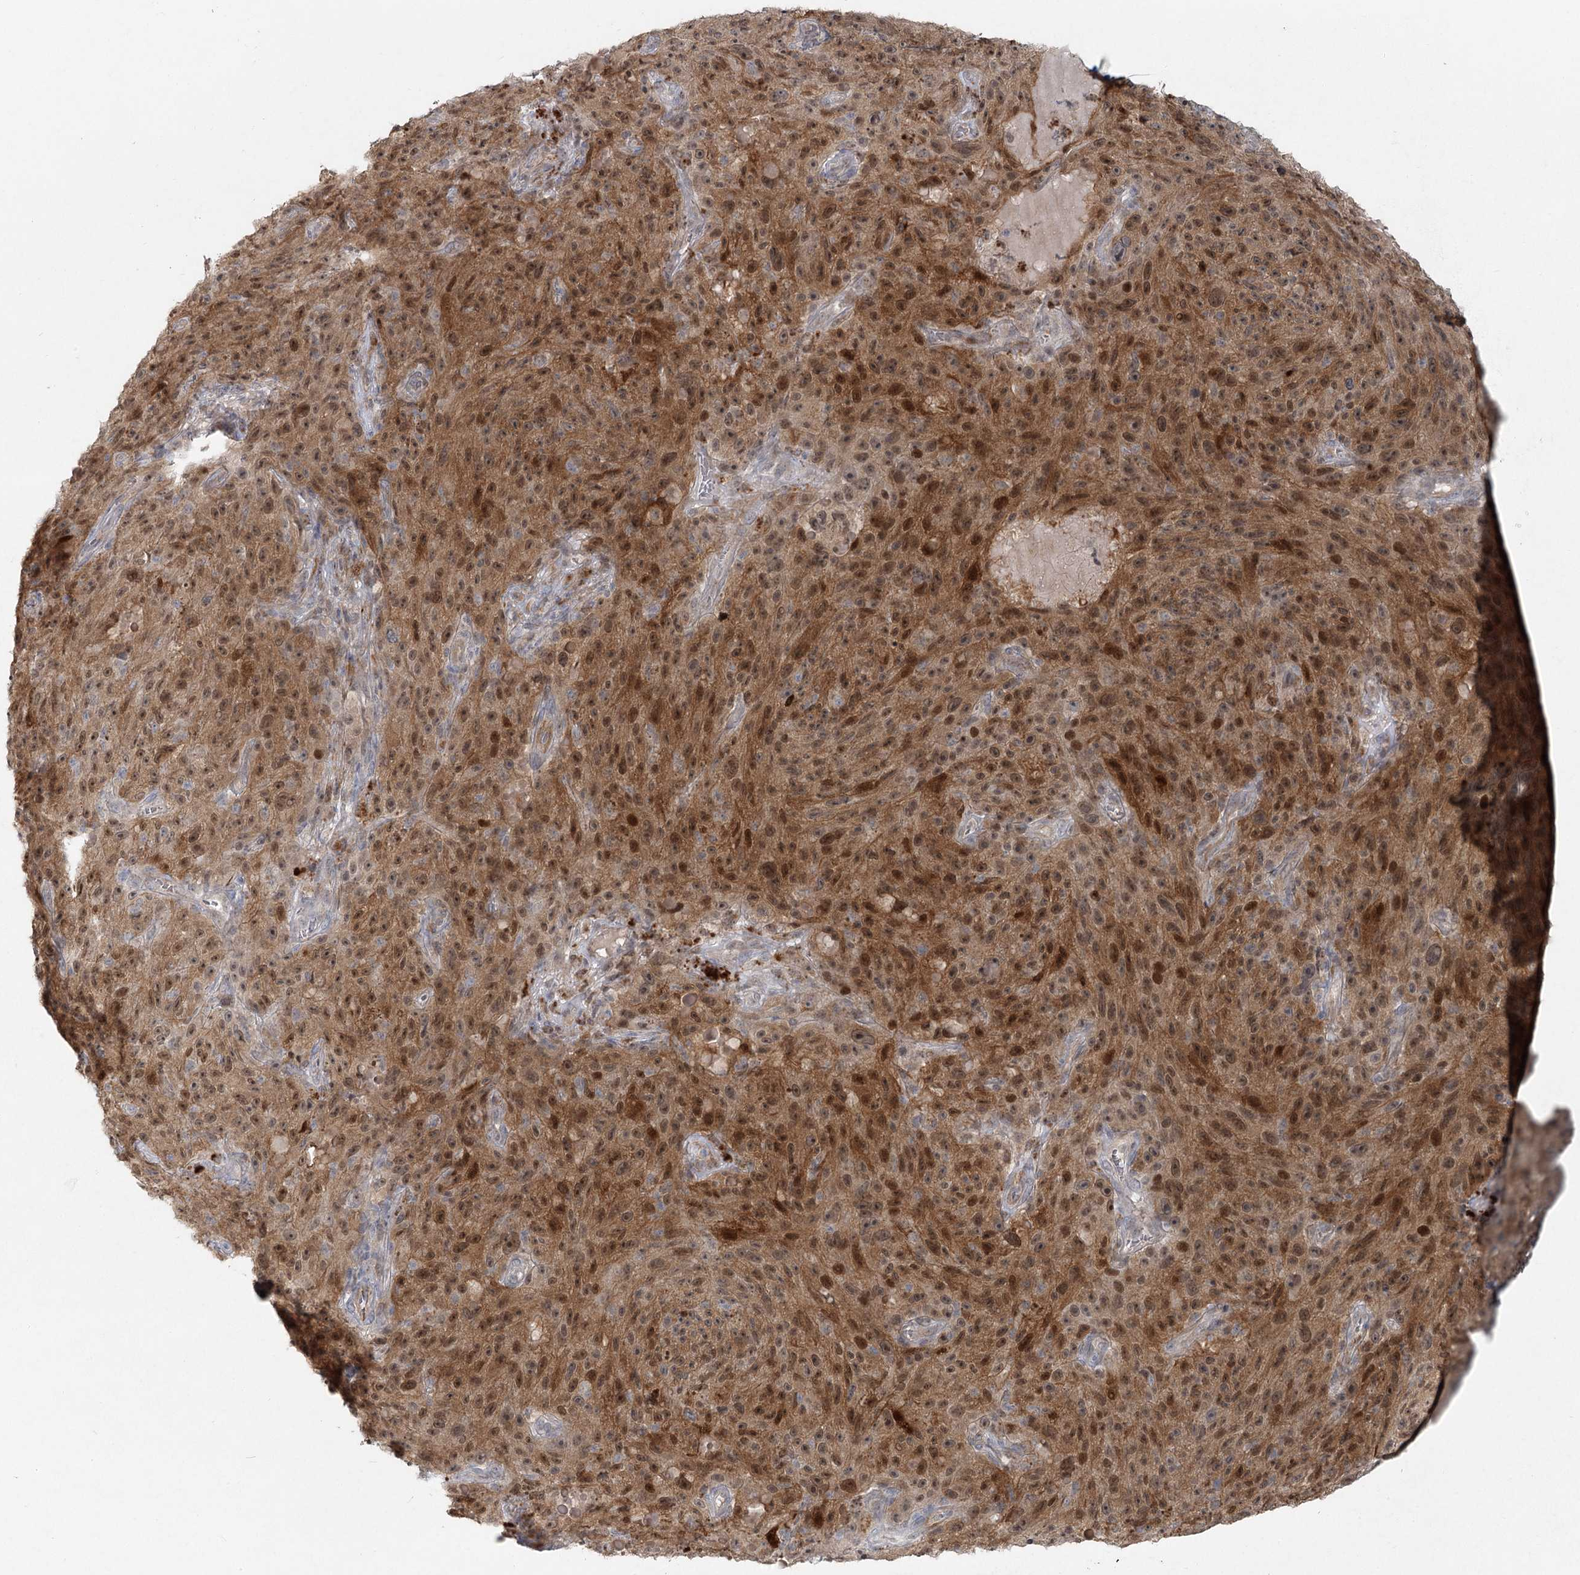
{"staining": {"intensity": "moderate", "quantity": ">75%", "location": "cytoplasmic/membranous,nuclear"}, "tissue": "melanoma", "cell_type": "Tumor cells", "image_type": "cancer", "snomed": [{"axis": "morphology", "description": "Malignant melanoma, NOS"}, {"axis": "topography", "description": "Skin"}], "caption": "A micrograph of human malignant melanoma stained for a protein exhibits moderate cytoplasmic/membranous and nuclear brown staining in tumor cells.", "gene": "LRP2BP", "patient": {"sex": "female", "age": 82}}